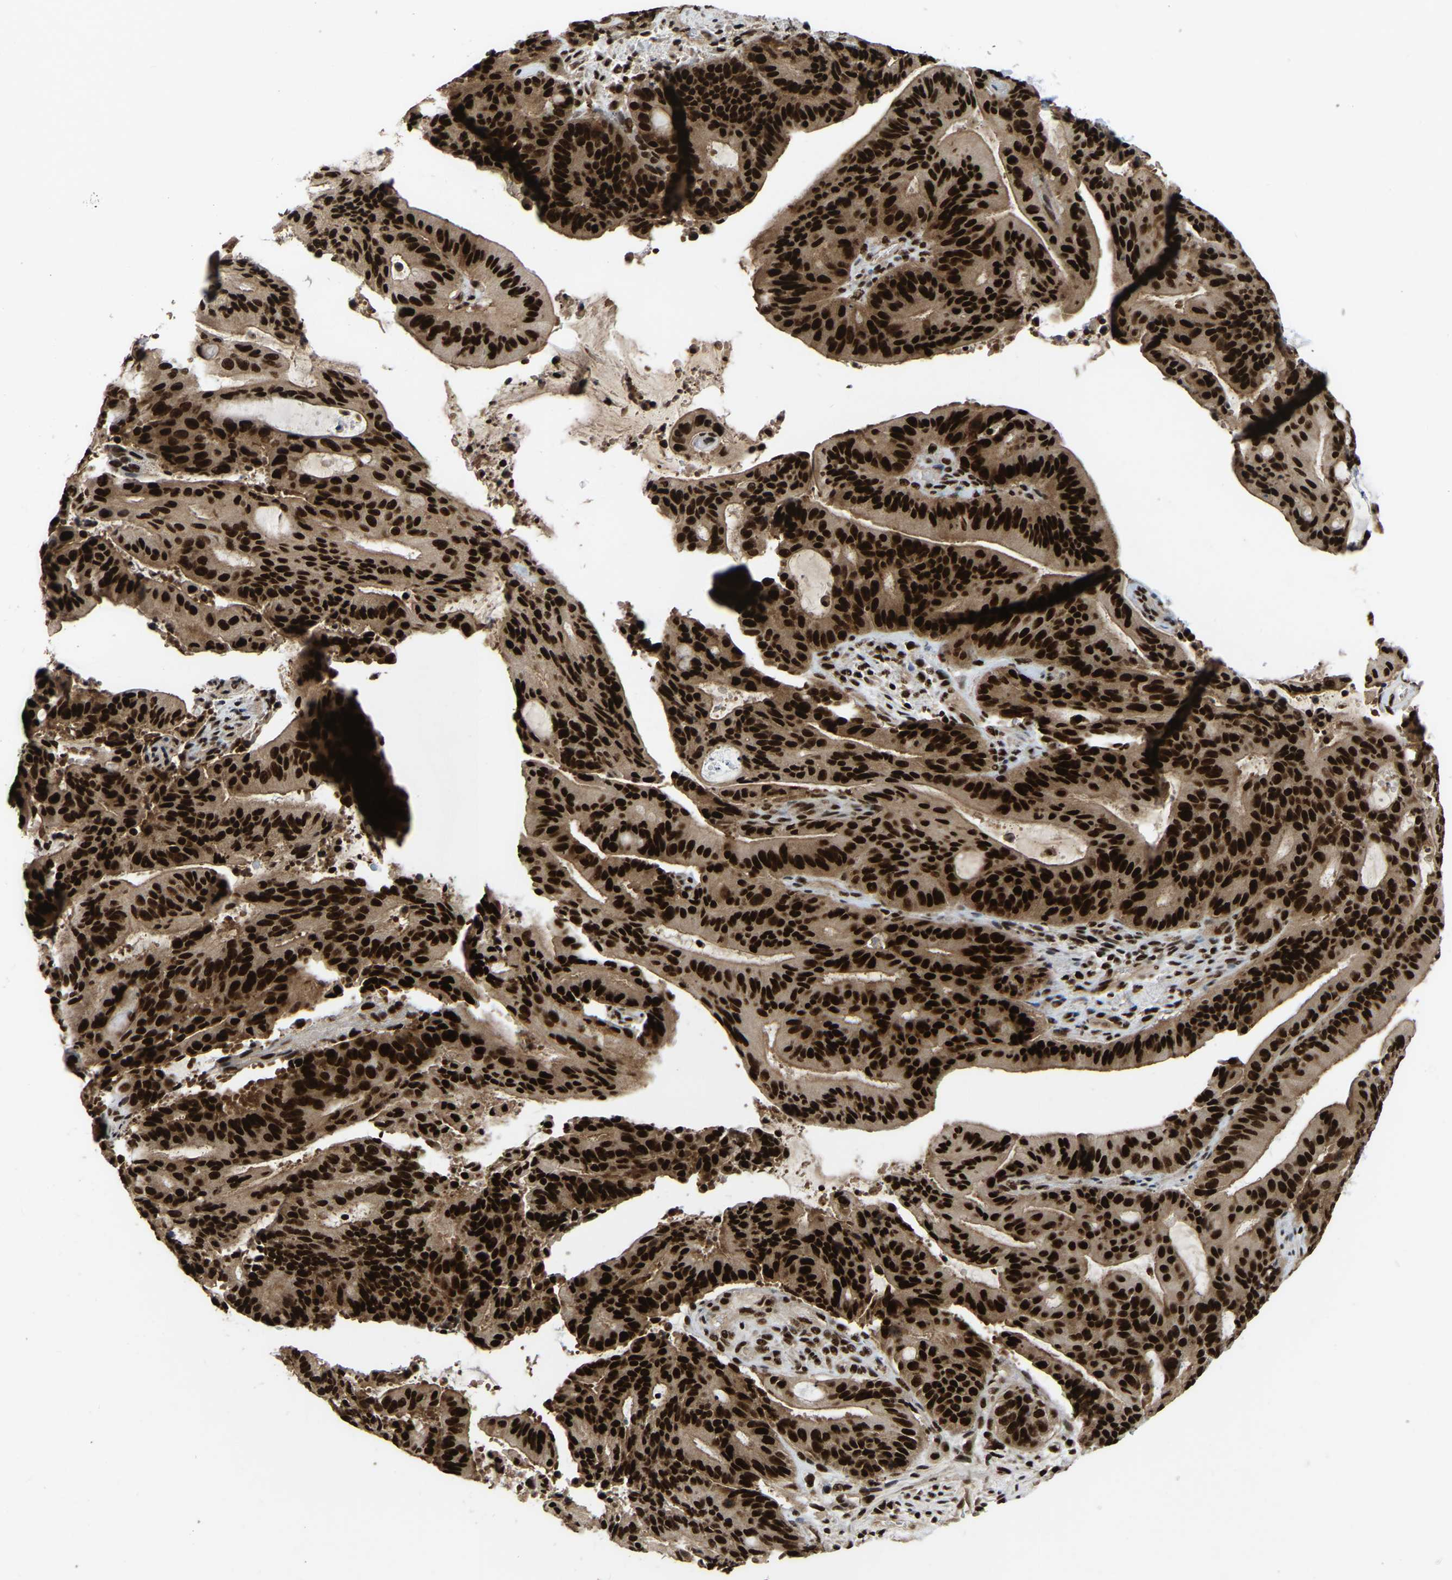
{"staining": {"intensity": "strong", "quantity": ">75%", "location": "nuclear"}, "tissue": "liver cancer", "cell_type": "Tumor cells", "image_type": "cancer", "snomed": [{"axis": "morphology", "description": "Normal tissue, NOS"}, {"axis": "morphology", "description": "Cholangiocarcinoma"}, {"axis": "topography", "description": "Liver"}, {"axis": "topography", "description": "Peripheral nerve tissue"}], "caption": "Immunohistochemical staining of liver cancer (cholangiocarcinoma) demonstrates high levels of strong nuclear protein expression in approximately >75% of tumor cells. The staining was performed using DAB, with brown indicating positive protein expression. Nuclei are stained blue with hematoxylin.", "gene": "TBL1XR1", "patient": {"sex": "female", "age": 73}}